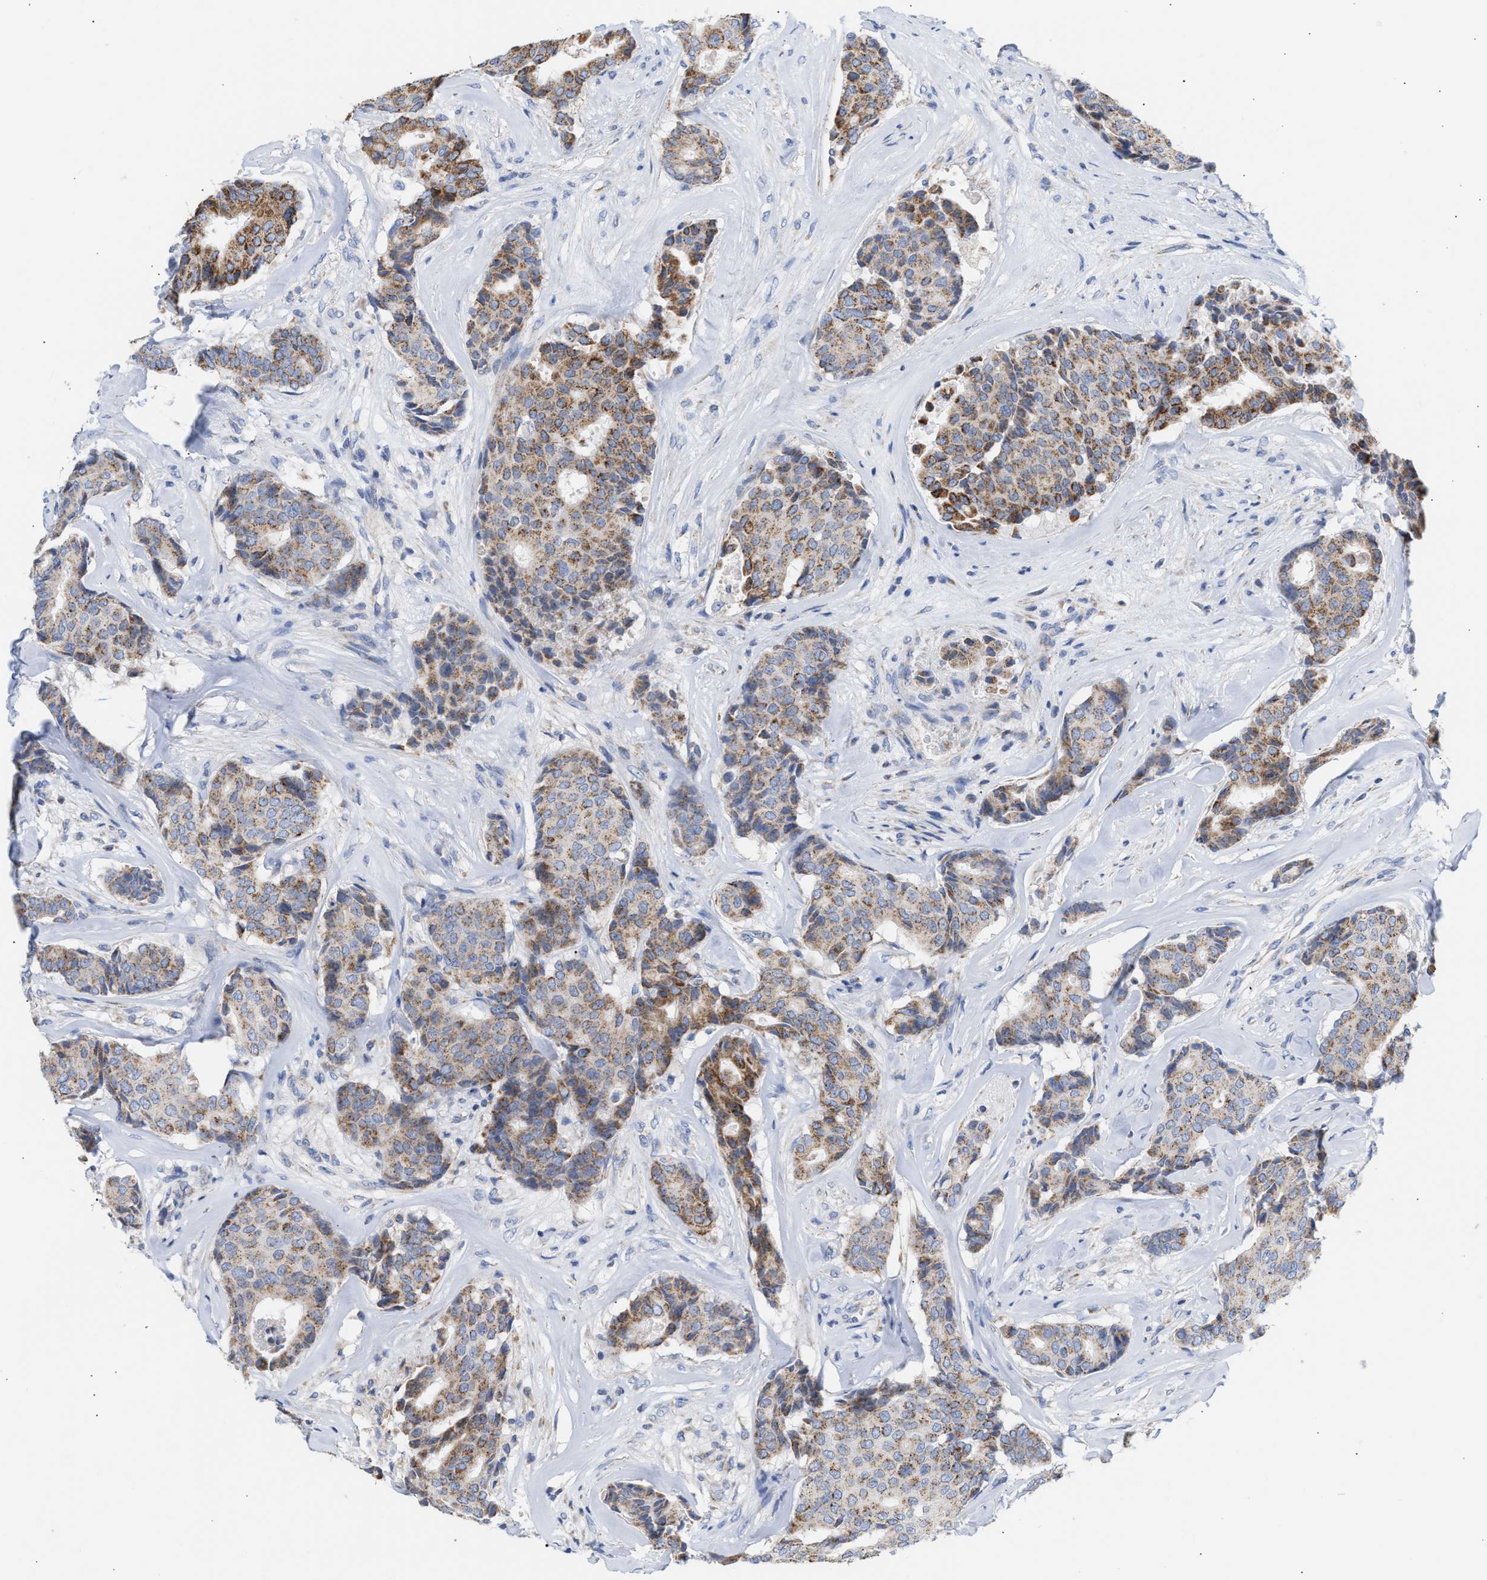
{"staining": {"intensity": "moderate", "quantity": ">75%", "location": "cytoplasmic/membranous"}, "tissue": "breast cancer", "cell_type": "Tumor cells", "image_type": "cancer", "snomed": [{"axis": "morphology", "description": "Duct carcinoma"}, {"axis": "topography", "description": "Breast"}], "caption": "Protein staining of invasive ductal carcinoma (breast) tissue exhibits moderate cytoplasmic/membranous expression in approximately >75% of tumor cells.", "gene": "ACOT13", "patient": {"sex": "female", "age": 75}}